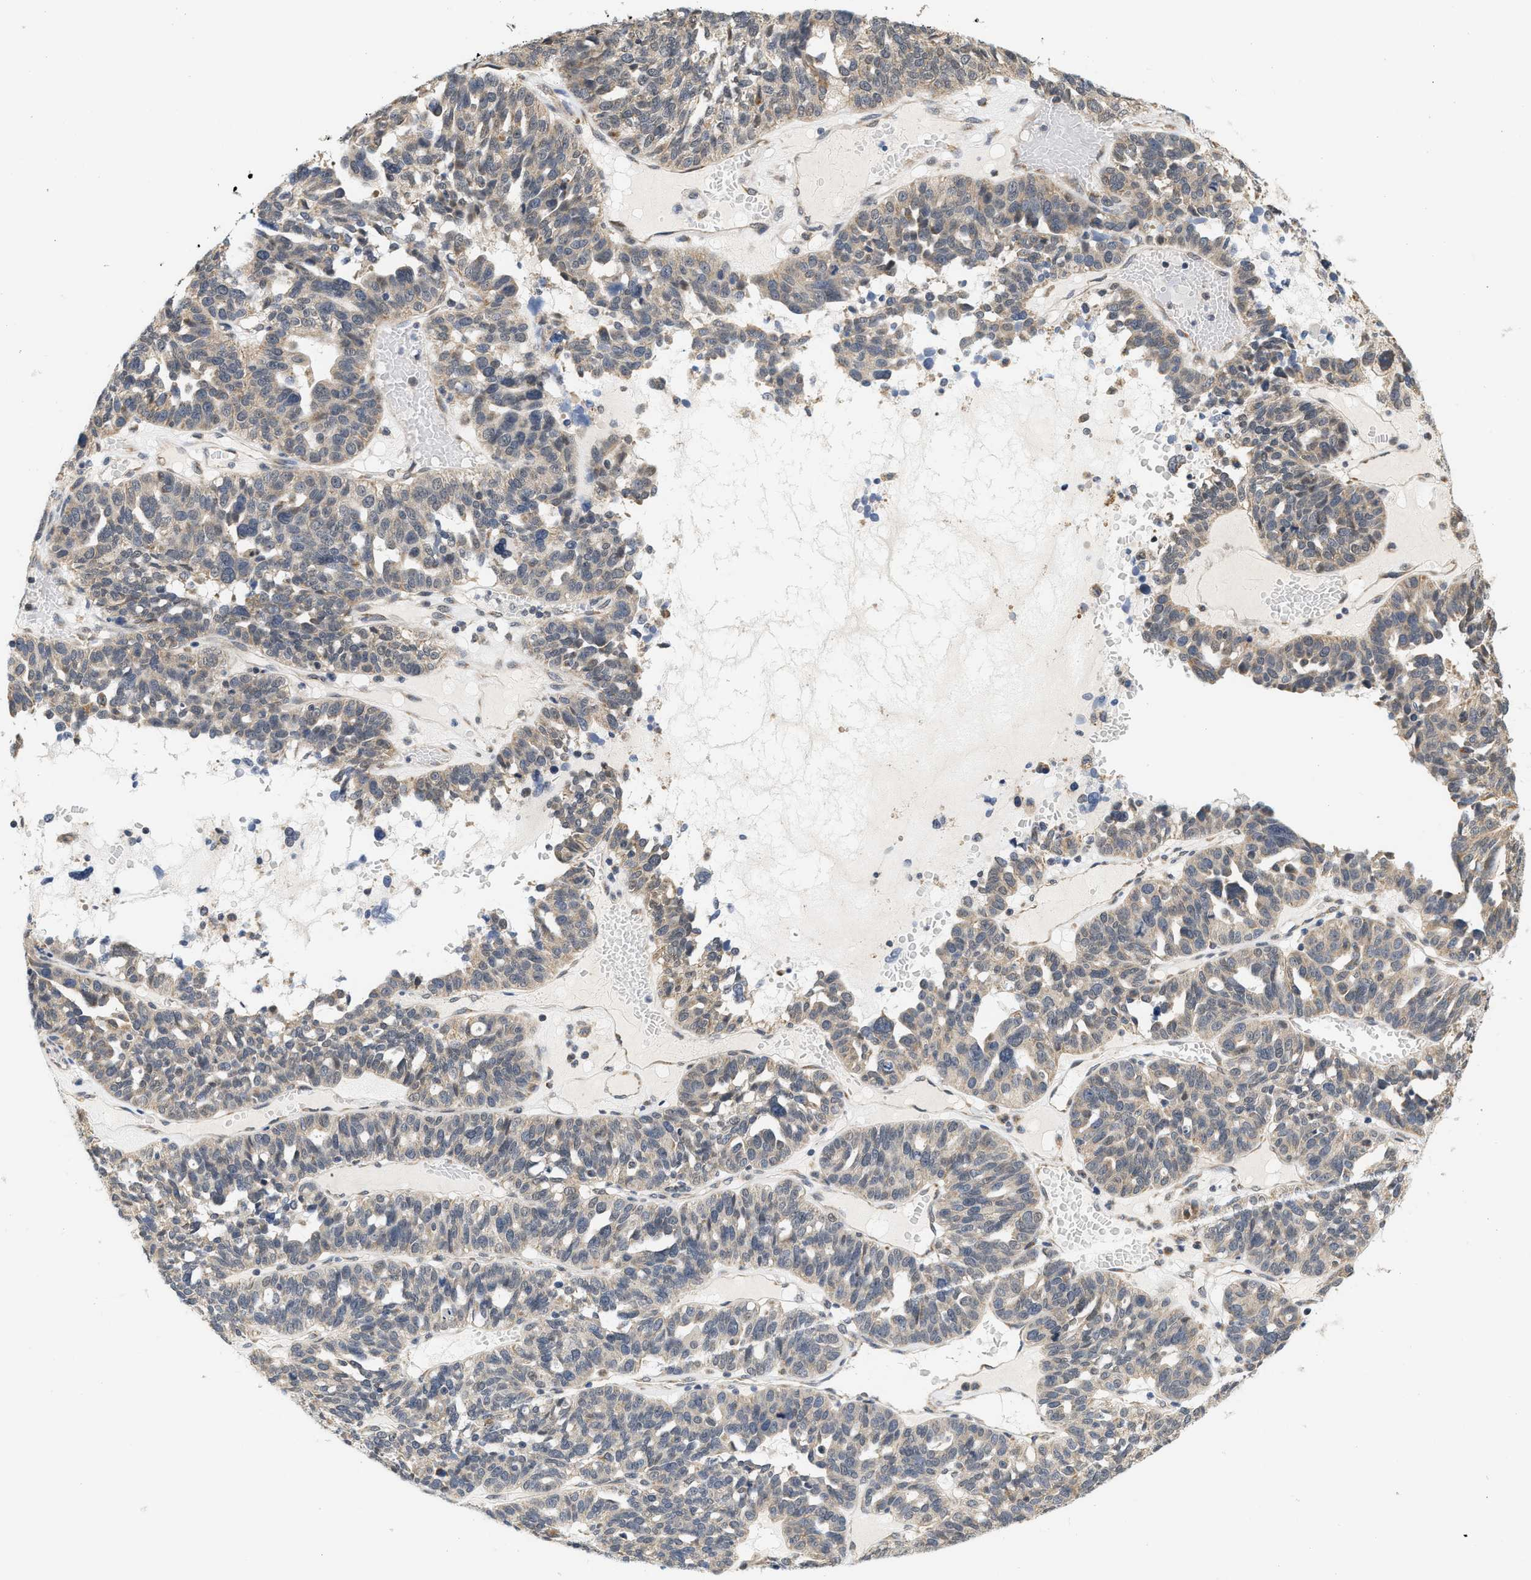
{"staining": {"intensity": "weak", "quantity": "25%-75%", "location": "cytoplasmic/membranous"}, "tissue": "ovarian cancer", "cell_type": "Tumor cells", "image_type": "cancer", "snomed": [{"axis": "morphology", "description": "Cystadenocarcinoma, serous, NOS"}, {"axis": "topography", "description": "Ovary"}], "caption": "Human ovarian serous cystadenocarcinoma stained for a protein (brown) reveals weak cytoplasmic/membranous positive positivity in about 25%-75% of tumor cells.", "gene": "GIGYF1", "patient": {"sex": "female", "age": 59}}